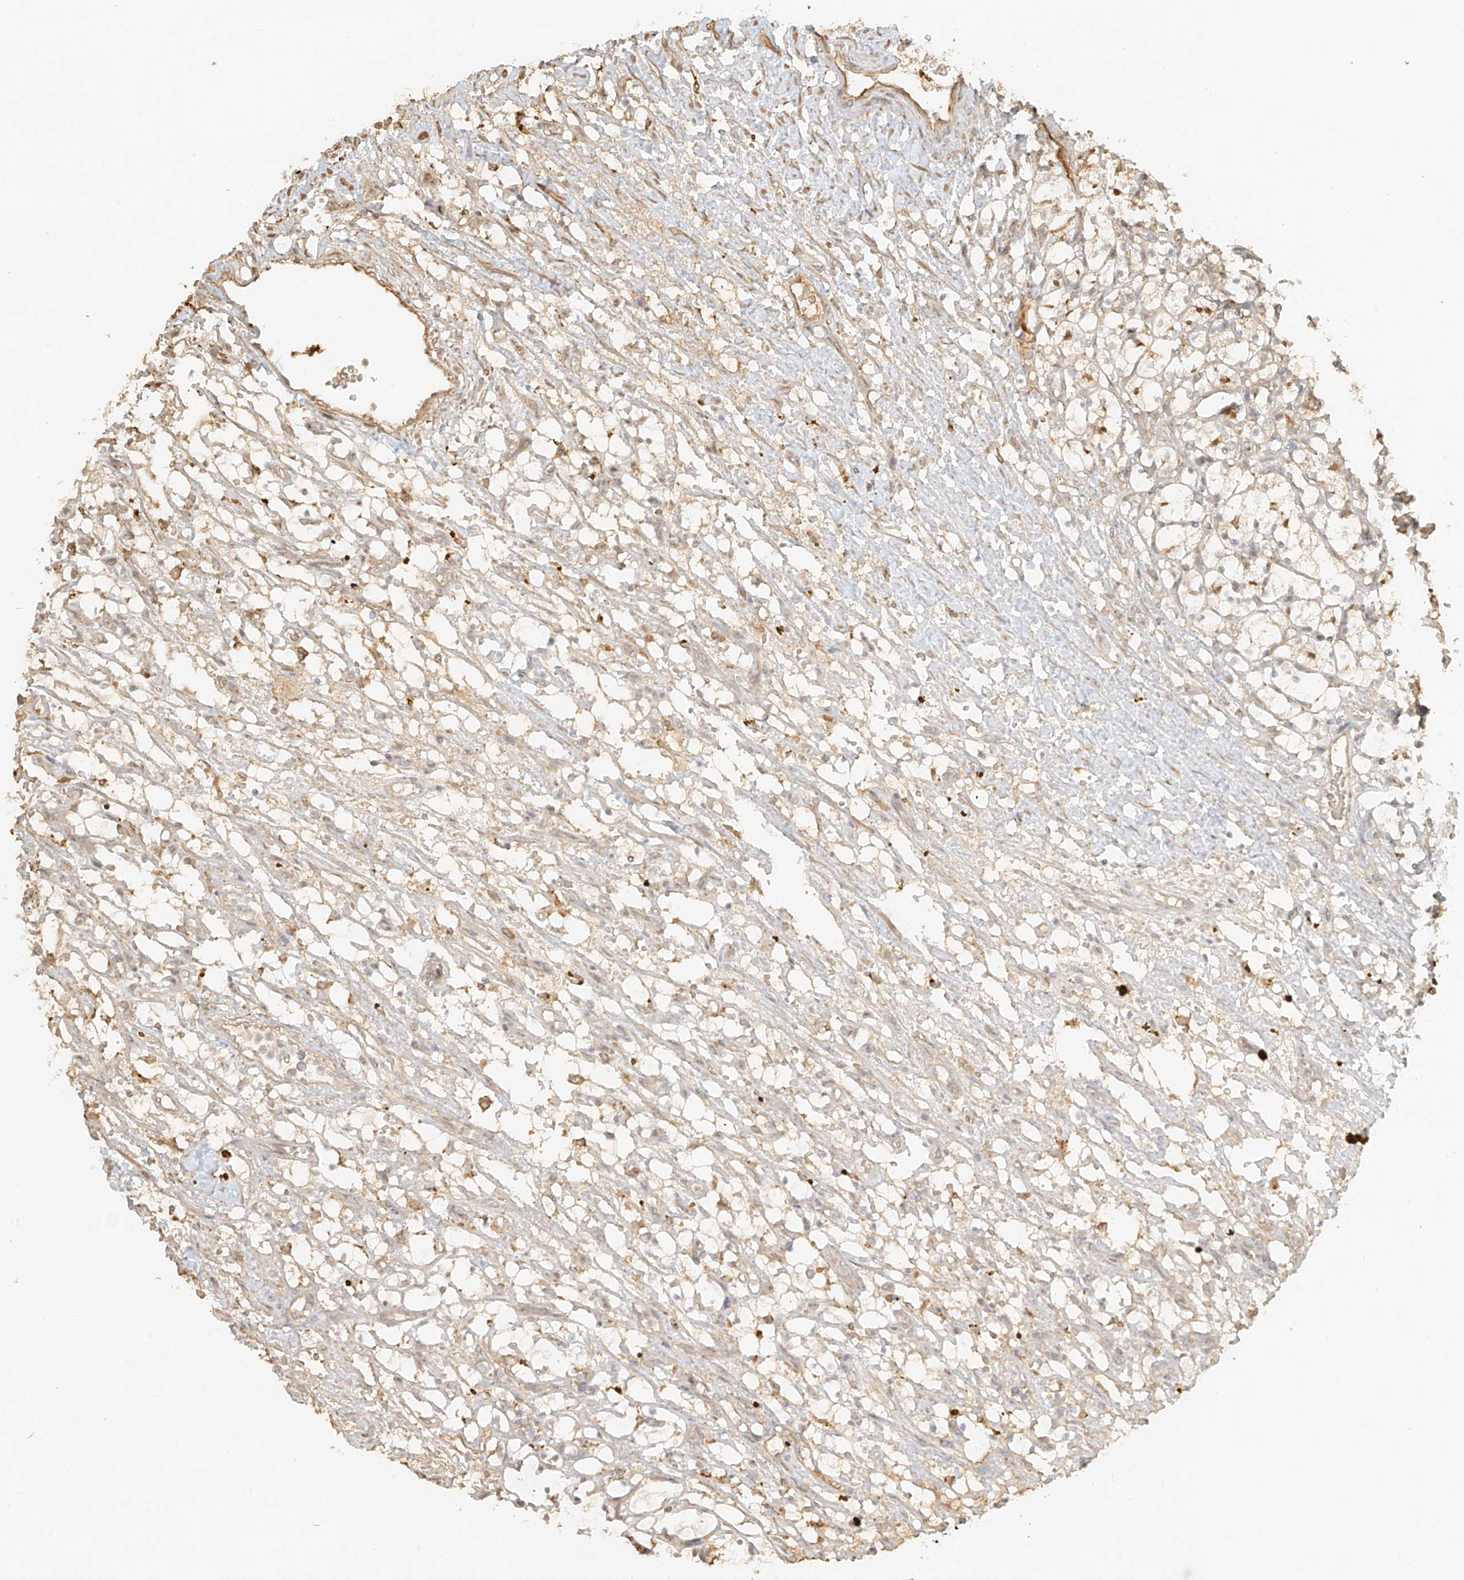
{"staining": {"intensity": "weak", "quantity": "<25%", "location": "cytoplasmic/membranous"}, "tissue": "renal cancer", "cell_type": "Tumor cells", "image_type": "cancer", "snomed": [{"axis": "morphology", "description": "Adenocarcinoma, NOS"}, {"axis": "topography", "description": "Kidney"}], "caption": "The IHC micrograph has no significant positivity in tumor cells of renal cancer tissue. (DAB IHC visualized using brightfield microscopy, high magnification).", "gene": "UPK1B", "patient": {"sex": "female", "age": 69}}